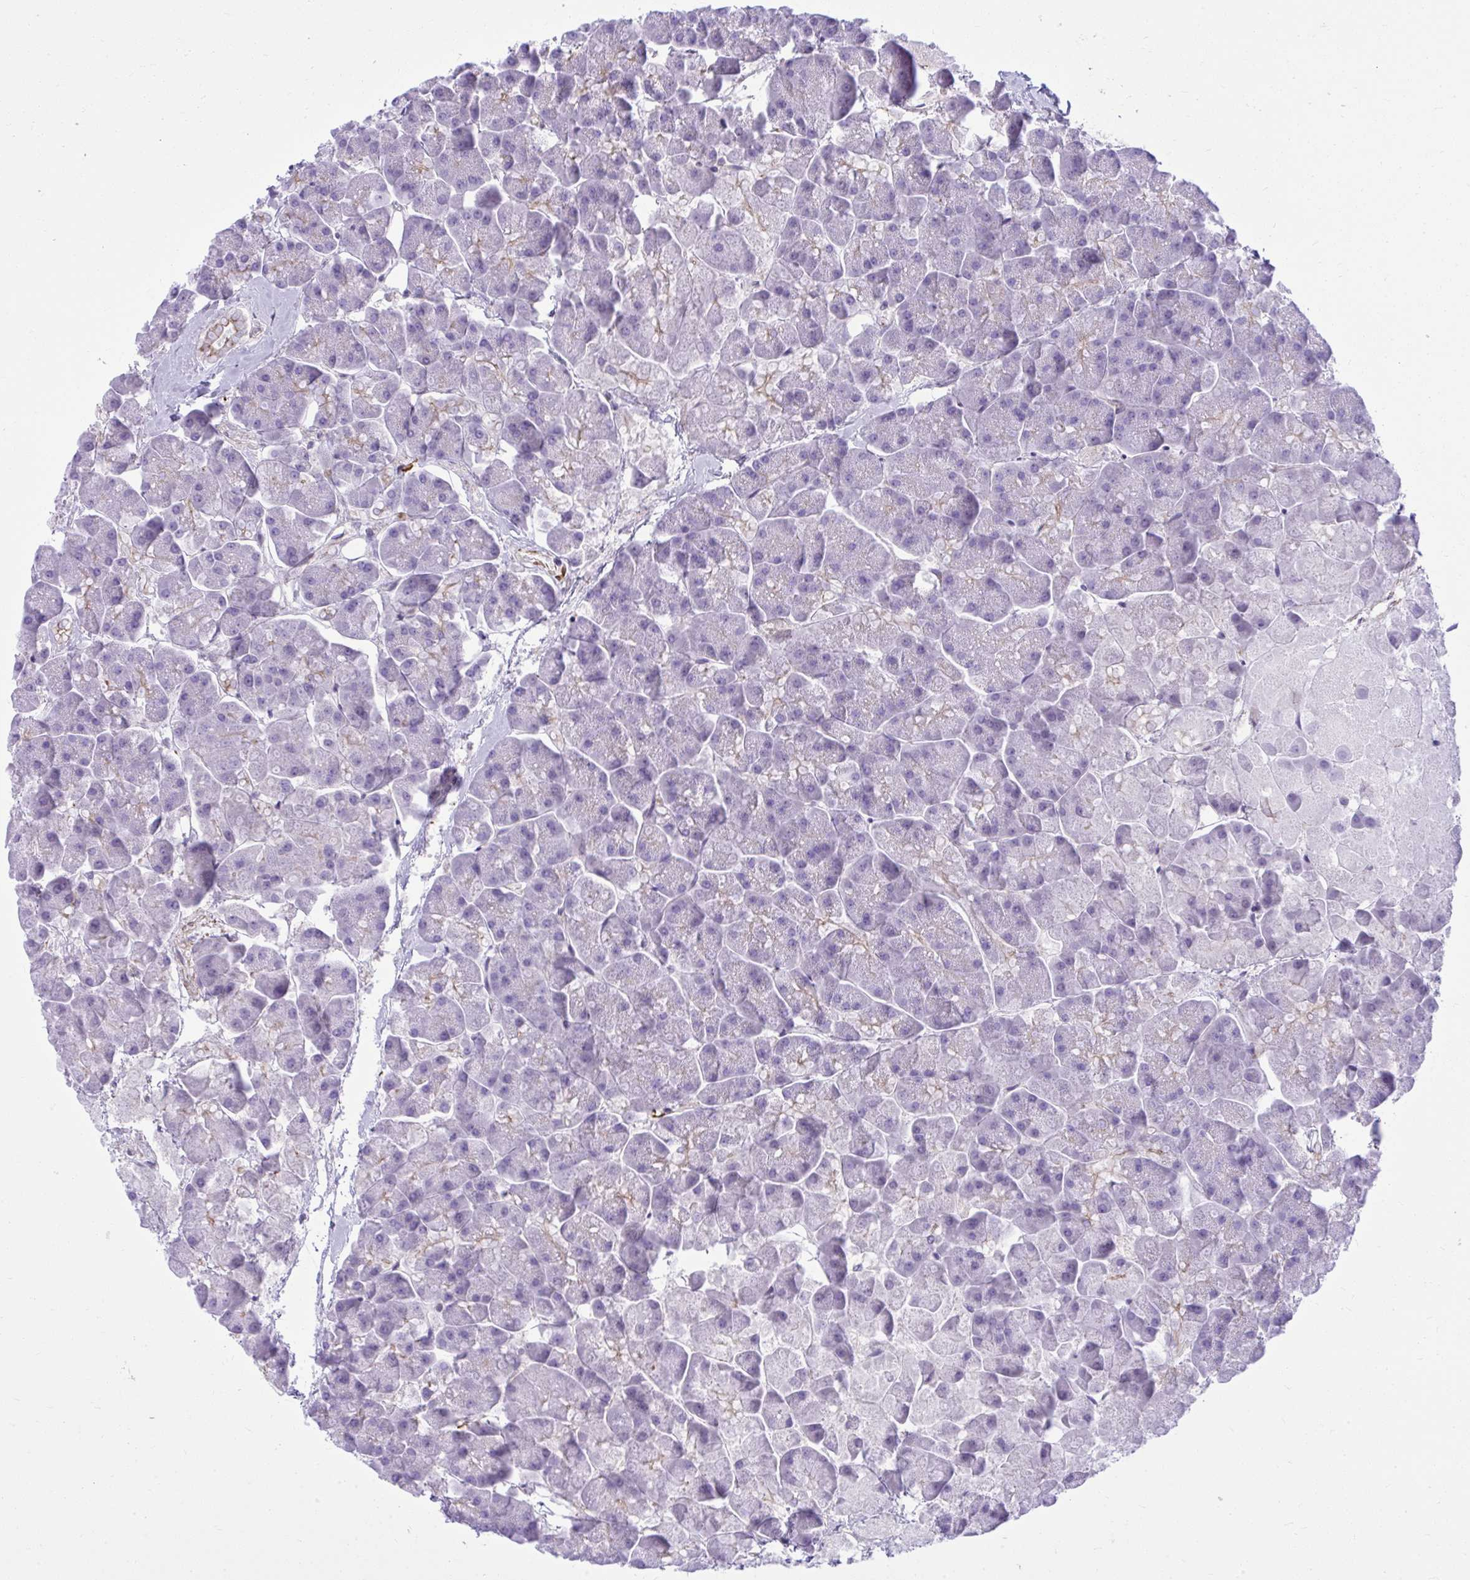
{"staining": {"intensity": "negative", "quantity": "none", "location": "none"}, "tissue": "pancreas", "cell_type": "Exocrine glandular cells", "image_type": "normal", "snomed": [{"axis": "morphology", "description": "Normal tissue, NOS"}, {"axis": "topography", "description": "Pancreas"}, {"axis": "topography", "description": "Peripheral nerve tissue"}], "caption": "Immunohistochemistry (IHC) of normal pancreas exhibits no positivity in exocrine glandular cells.", "gene": "GRK4", "patient": {"sex": "male", "age": 54}}